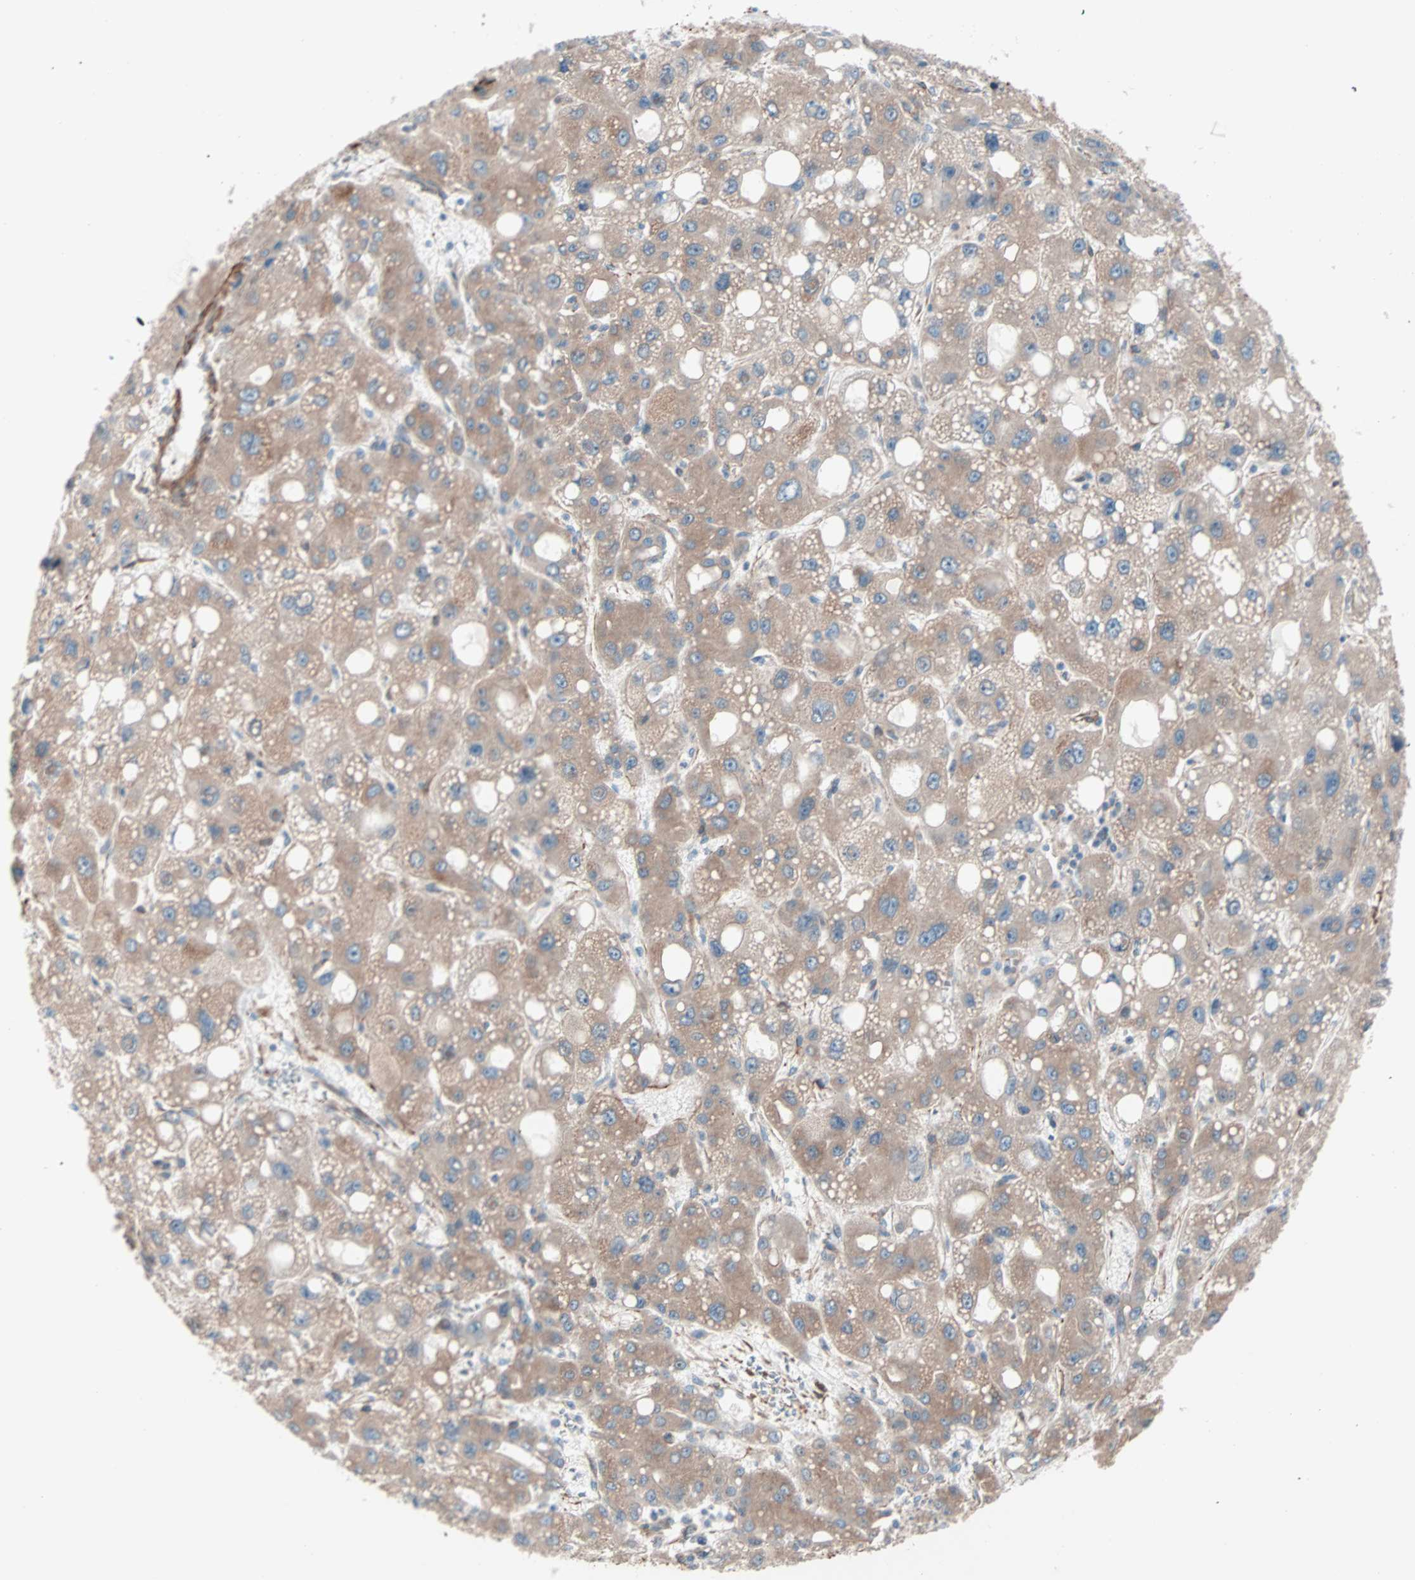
{"staining": {"intensity": "weak", "quantity": ">75%", "location": "cytoplasmic/membranous"}, "tissue": "liver cancer", "cell_type": "Tumor cells", "image_type": "cancer", "snomed": [{"axis": "morphology", "description": "Carcinoma, Hepatocellular, NOS"}, {"axis": "topography", "description": "Liver"}], "caption": "Brown immunohistochemical staining in liver cancer (hepatocellular carcinoma) demonstrates weak cytoplasmic/membranous expression in approximately >75% of tumor cells.", "gene": "ALG5", "patient": {"sex": "male", "age": 55}}